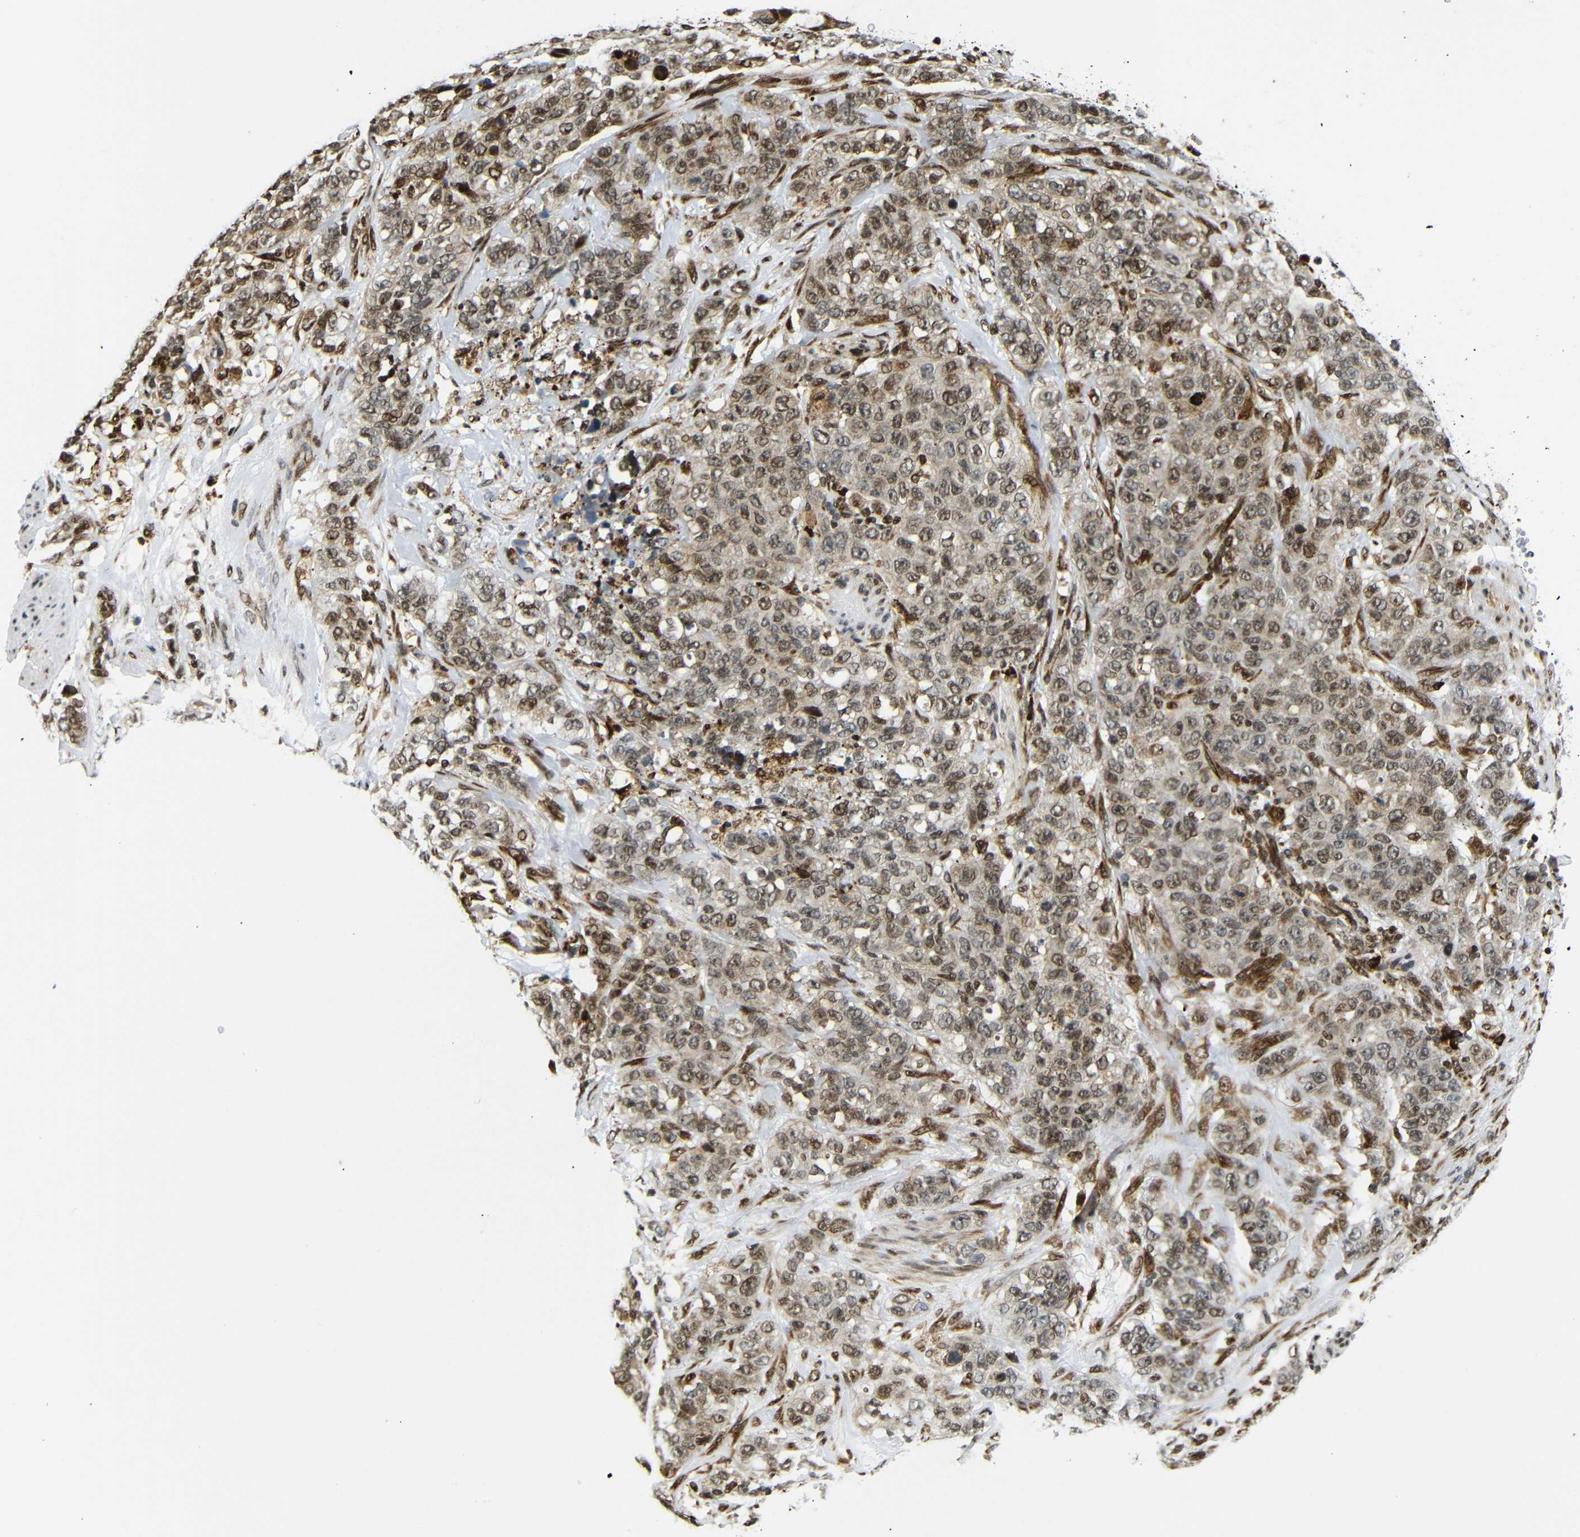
{"staining": {"intensity": "weak", "quantity": ">75%", "location": "cytoplasmic/membranous,nuclear"}, "tissue": "stomach cancer", "cell_type": "Tumor cells", "image_type": "cancer", "snomed": [{"axis": "morphology", "description": "Adenocarcinoma, NOS"}, {"axis": "topography", "description": "Stomach"}], "caption": "This image exhibits stomach cancer stained with immunohistochemistry to label a protein in brown. The cytoplasmic/membranous and nuclear of tumor cells show weak positivity for the protein. Nuclei are counter-stained blue.", "gene": "SPCS2", "patient": {"sex": "male", "age": 48}}